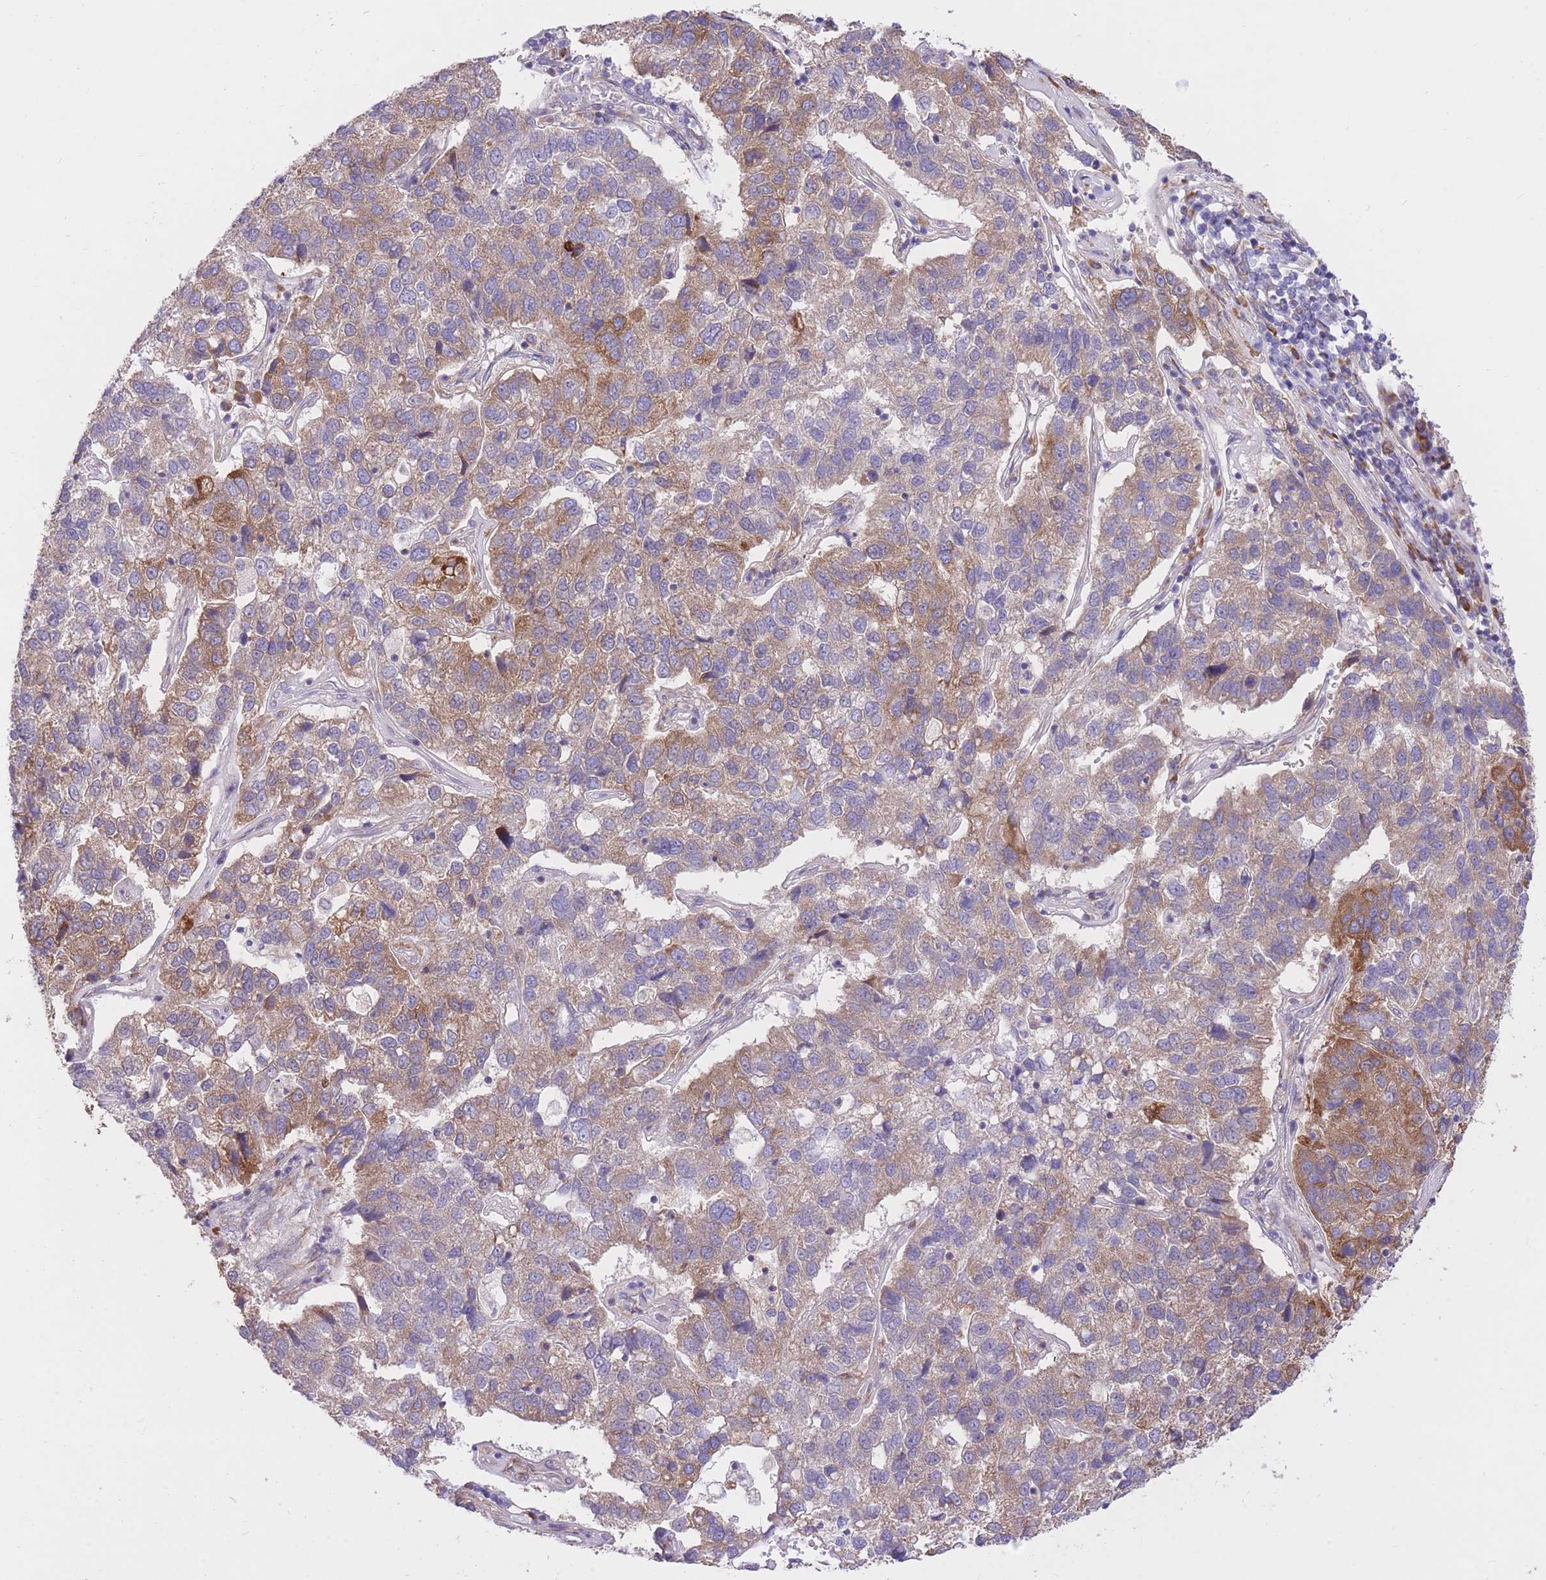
{"staining": {"intensity": "moderate", "quantity": ">75%", "location": "cytoplasmic/membranous"}, "tissue": "pancreatic cancer", "cell_type": "Tumor cells", "image_type": "cancer", "snomed": [{"axis": "morphology", "description": "Adenocarcinoma, NOS"}, {"axis": "topography", "description": "Pancreas"}], "caption": "Tumor cells reveal medium levels of moderate cytoplasmic/membranous positivity in about >75% of cells in pancreatic cancer (adenocarcinoma).", "gene": "GBP7", "patient": {"sex": "female", "age": 61}}